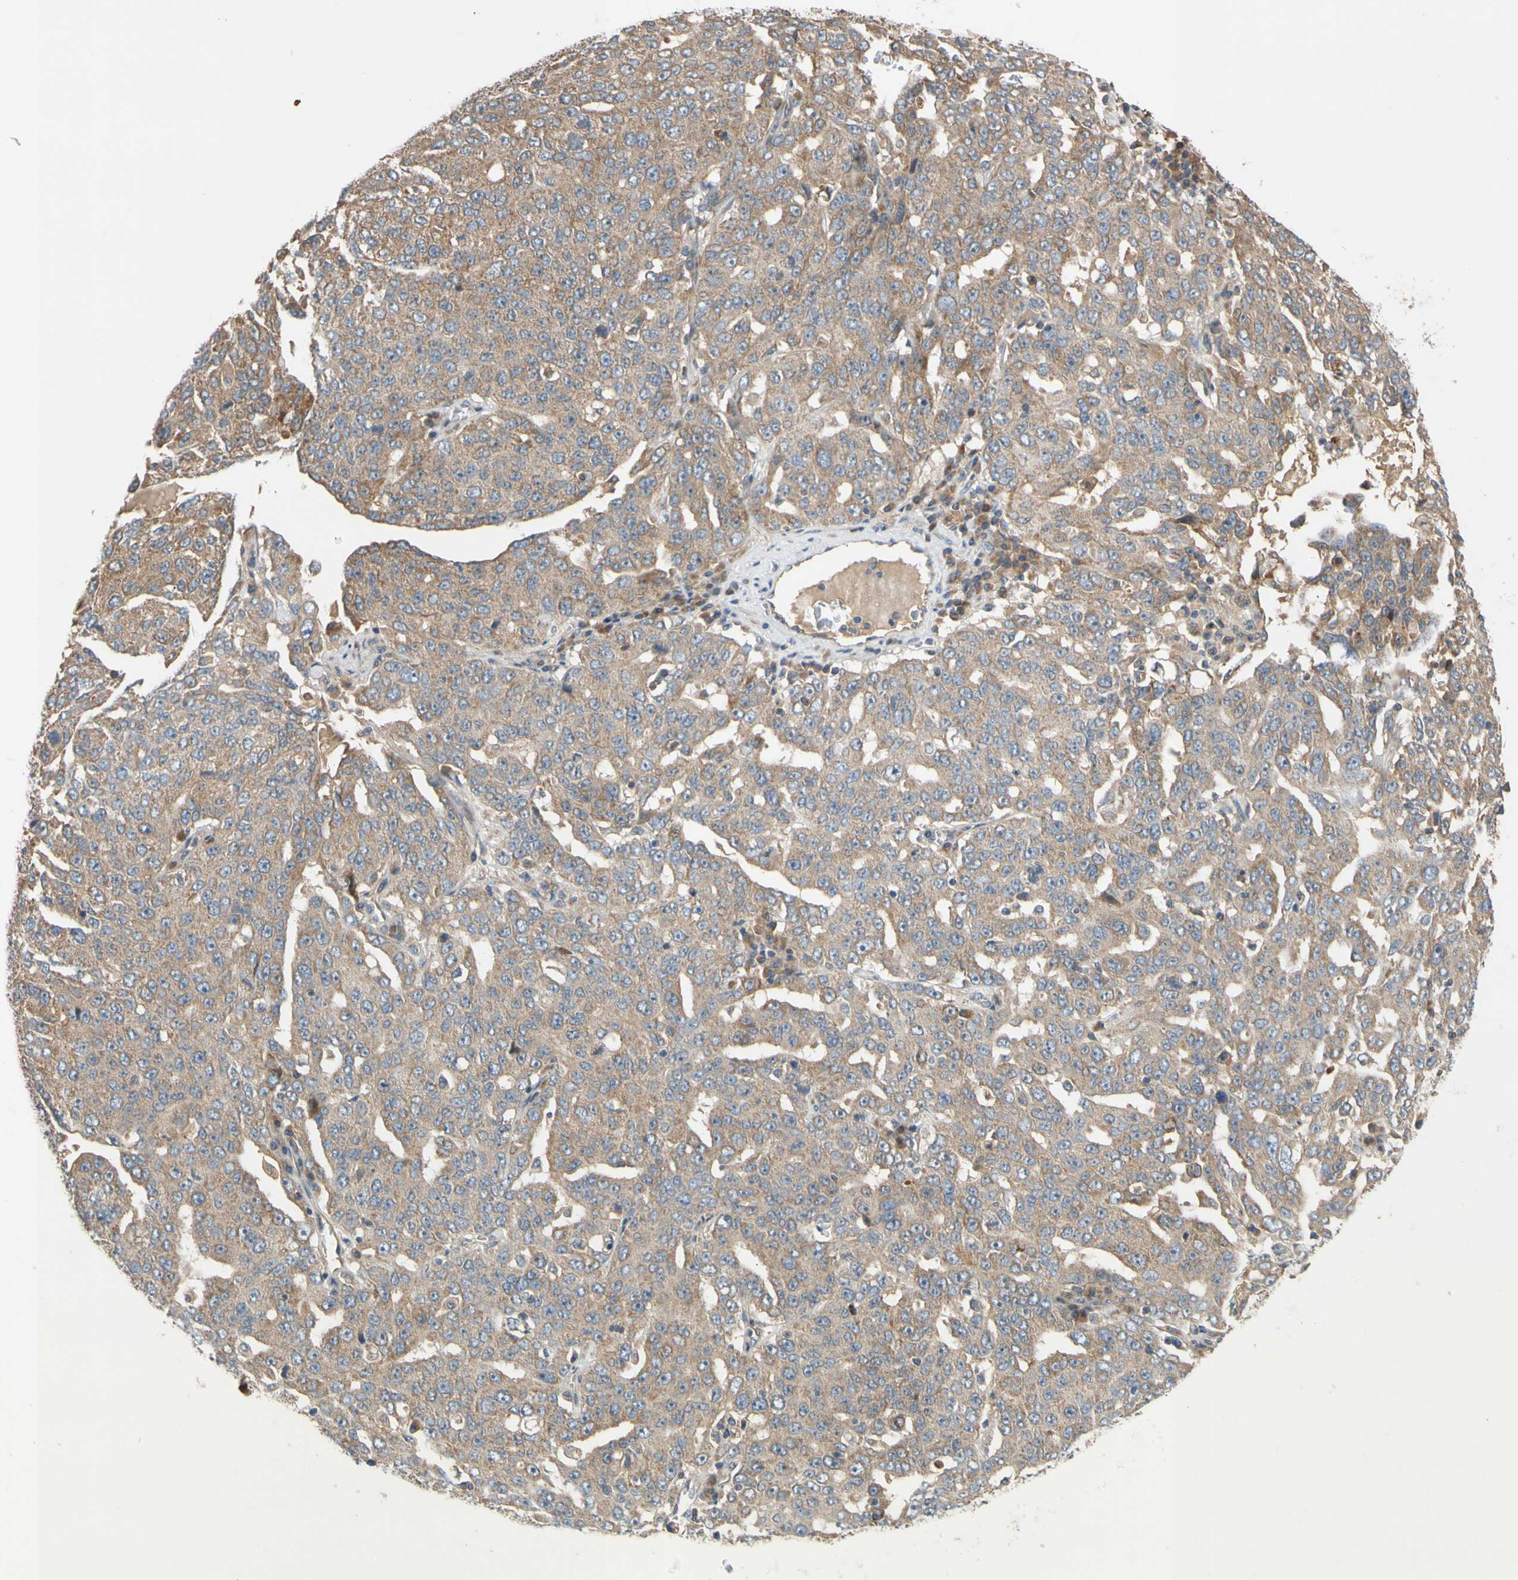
{"staining": {"intensity": "moderate", "quantity": ">75%", "location": "cytoplasmic/membranous"}, "tissue": "ovarian cancer", "cell_type": "Tumor cells", "image_type": "cancer", "snomed": [{"axis": "morphology", "description": "Carcinoma, endometroid"}, {"axis": "topography", "description": "Ovary"}], "caption": "Human endometroid carcinoma (ovarian) stained for a protein (brown) reveals moderate cytoplasmic/membranous positive positivity in about >75% of tumor cells.", "gene": "MBTPS2", "patient": {"sex": "female", "age": 62}}